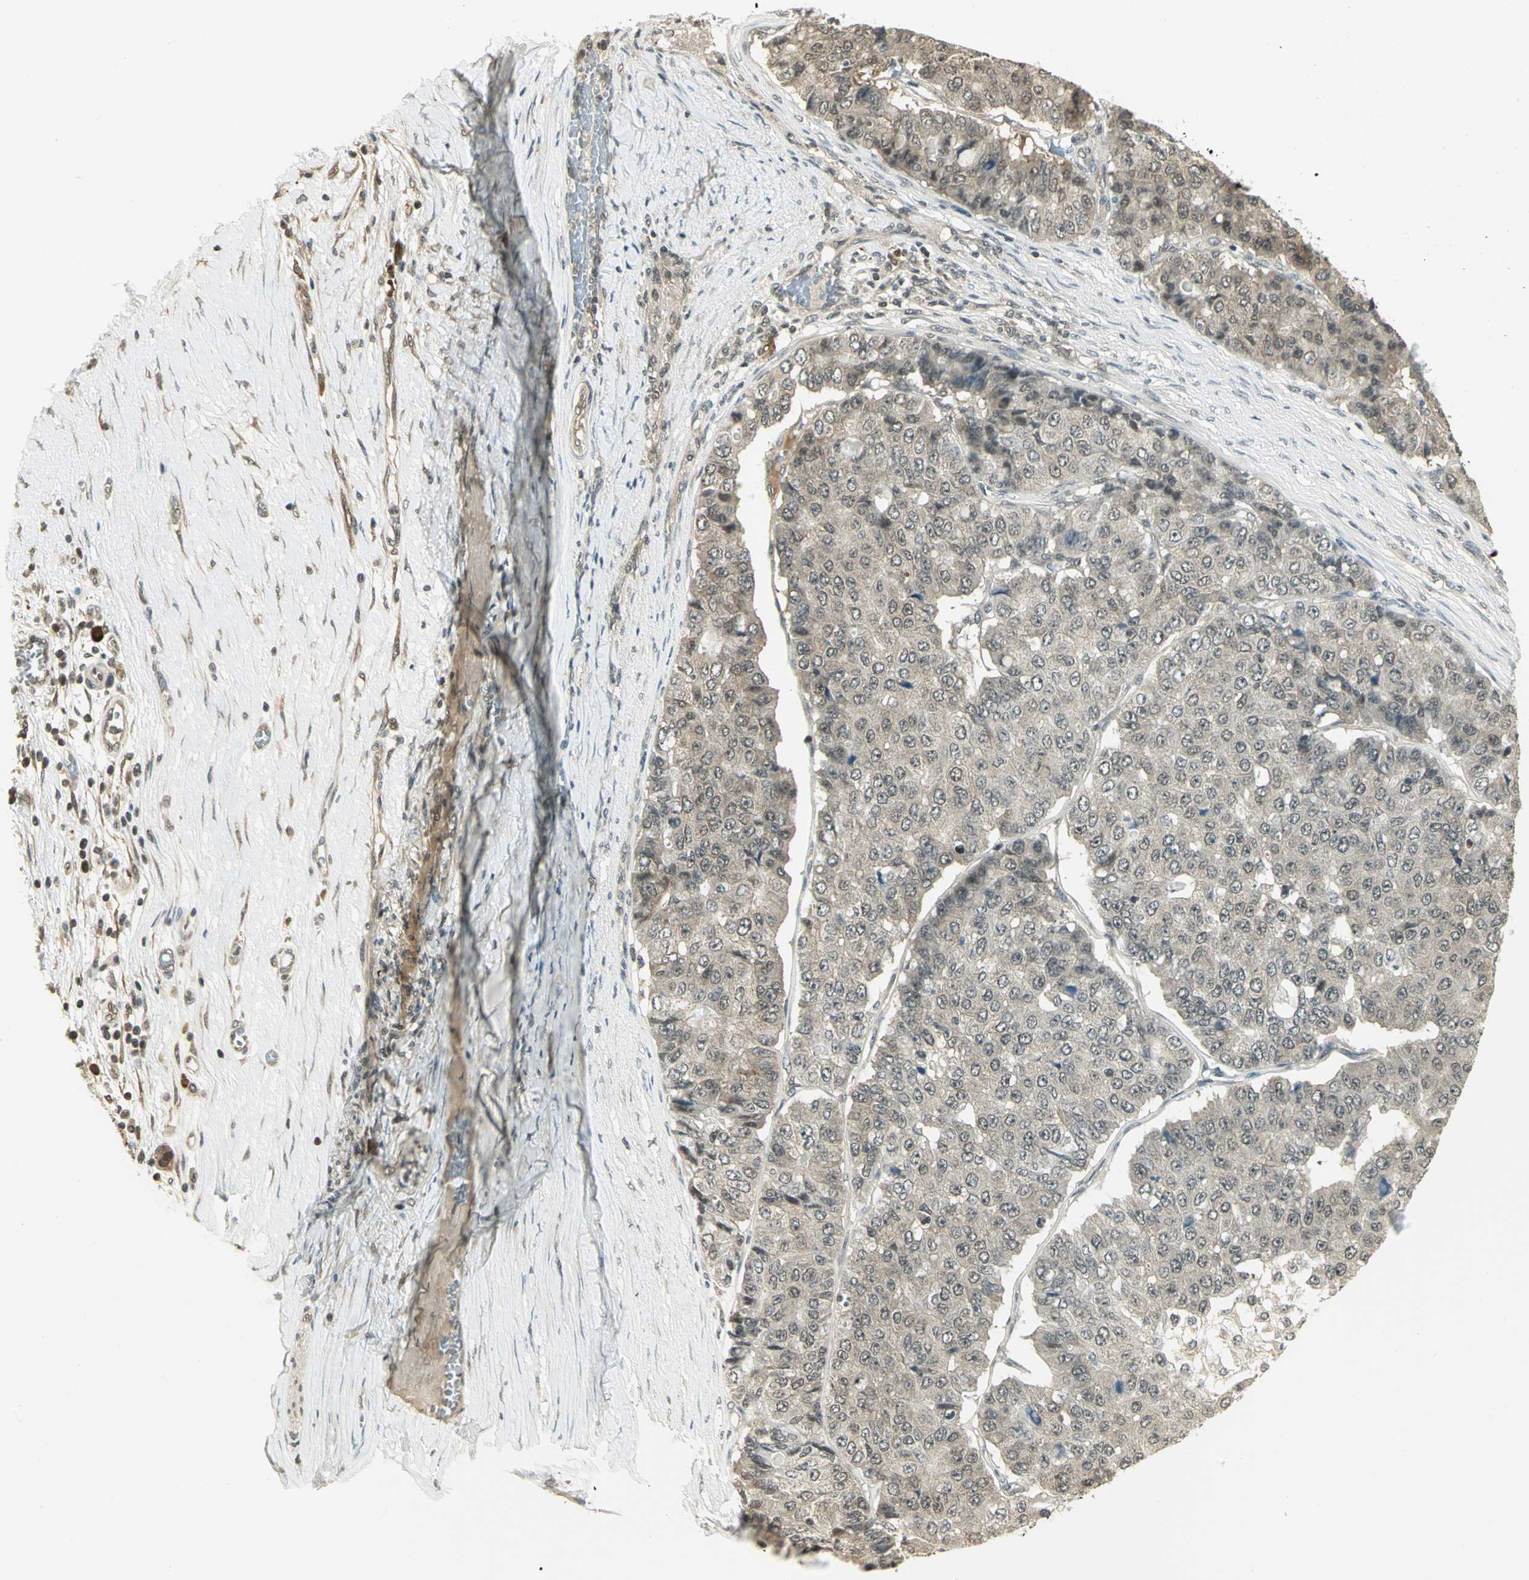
{"staining": {"intensity": "weak", "quantity": ">75%", "location": "cytoplasmic/membranous"}, "tissue": "pancreatic cancer", "cell_type": "Tumor cells", "image_type": "cancer", "snomed": [{"axis": "morphology", "description": "Adenocarcinoma, NOS"}, {"axis": "topography", "description": "Pancreas"}], "caption": "IHC of human pancreatic adenocarcinoma exhibits low levels of weak cytoplasmic/membranous expression in approximately >75% of tumor cells.", "gene": "CDC34", "patient": {"sex": "male", "age": 50}}